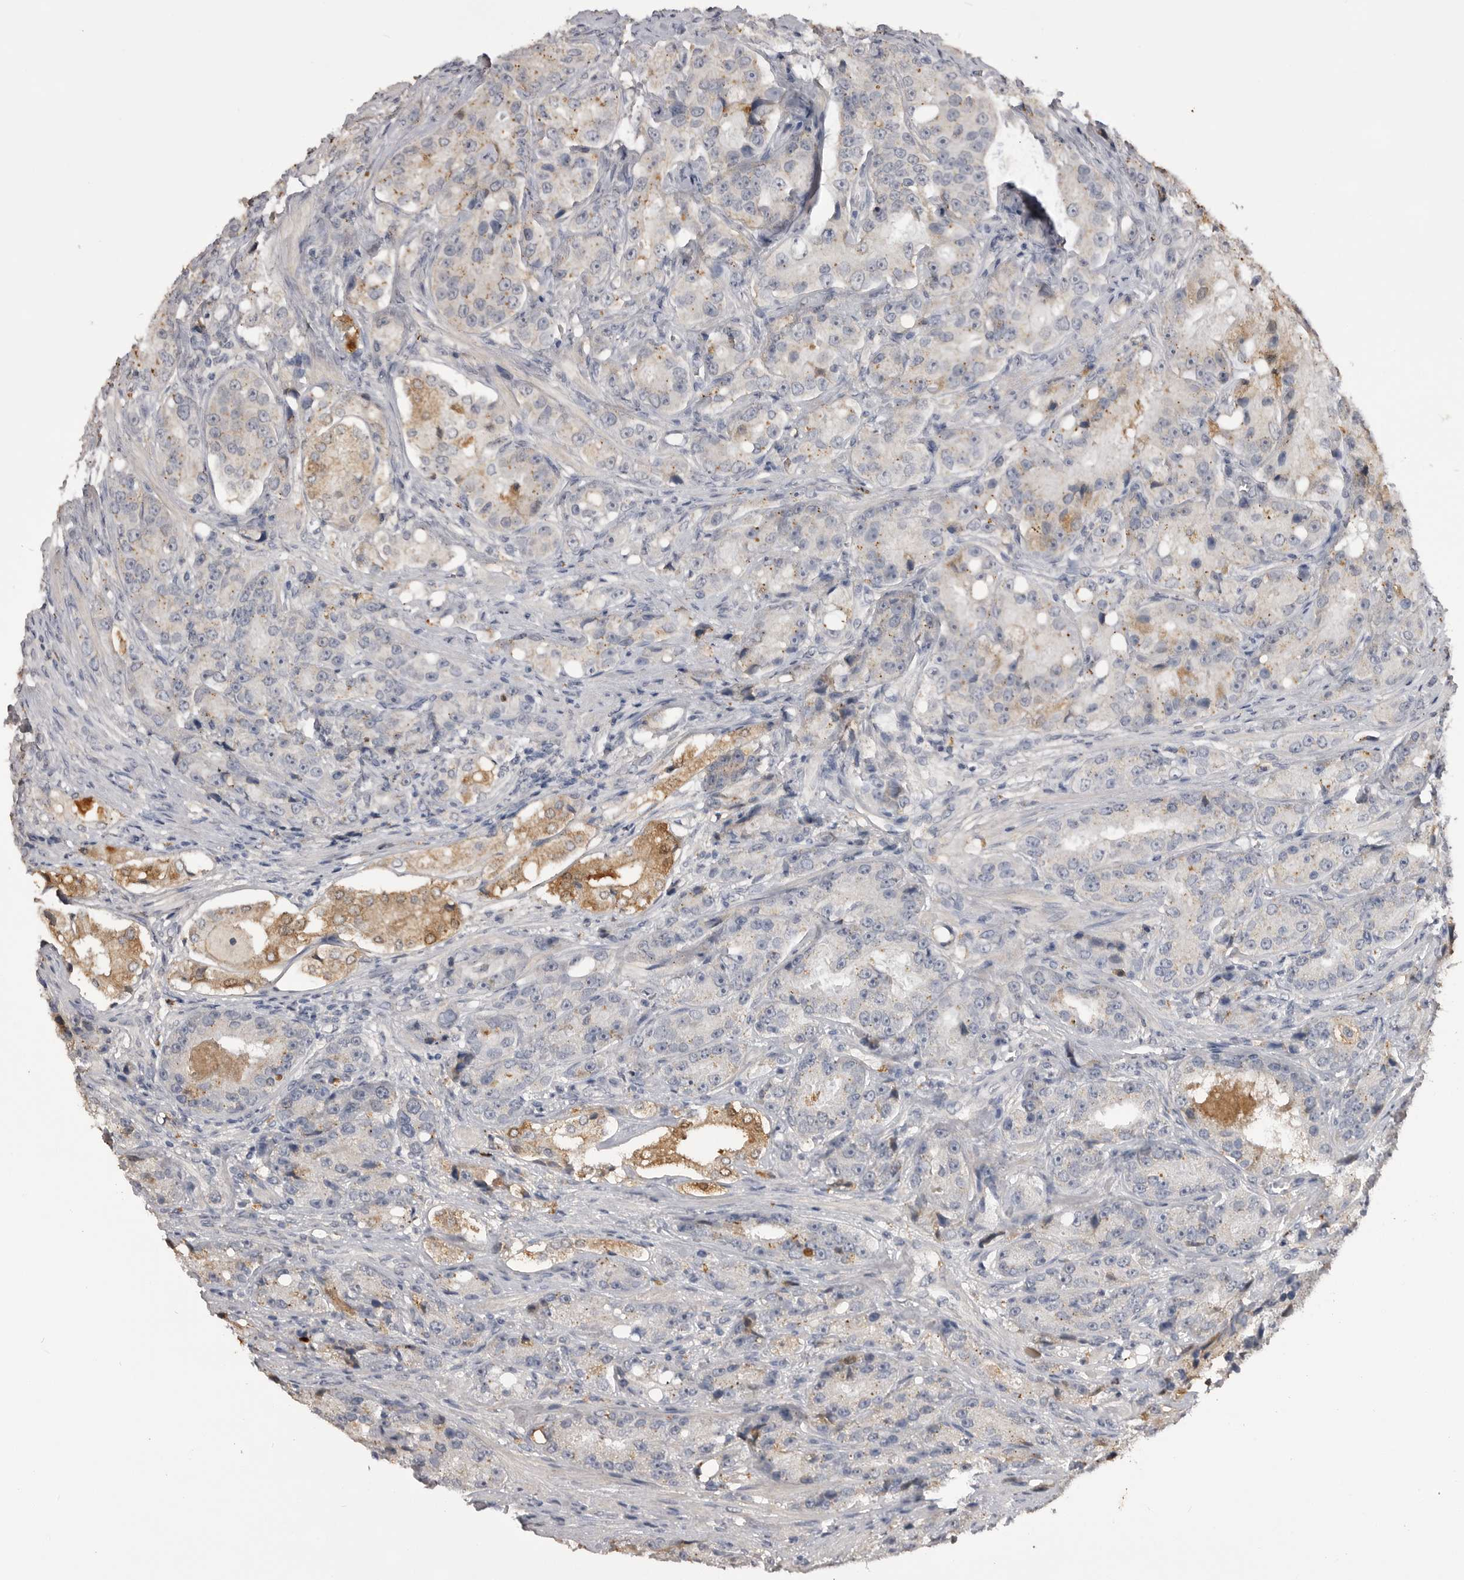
{"staining": {"intensity": "negative", "quantity": "none", "location": "none"}, "tissue": "prostate cancer", "cell_type": "Tumor cells", "image_type": "cancer", "snomed": [{"axis": "morphology", "description": "Adenocarcinoma, High grade"}, {"axis": "topography", "description": "Prostate"}], "caption": "Immunohistochemistry of human high-grade adenocarcinoma (prostate) shows no expression in tumor cells.", "gene": "AHSG", "patient": {"sex": "male", "age": 60}}